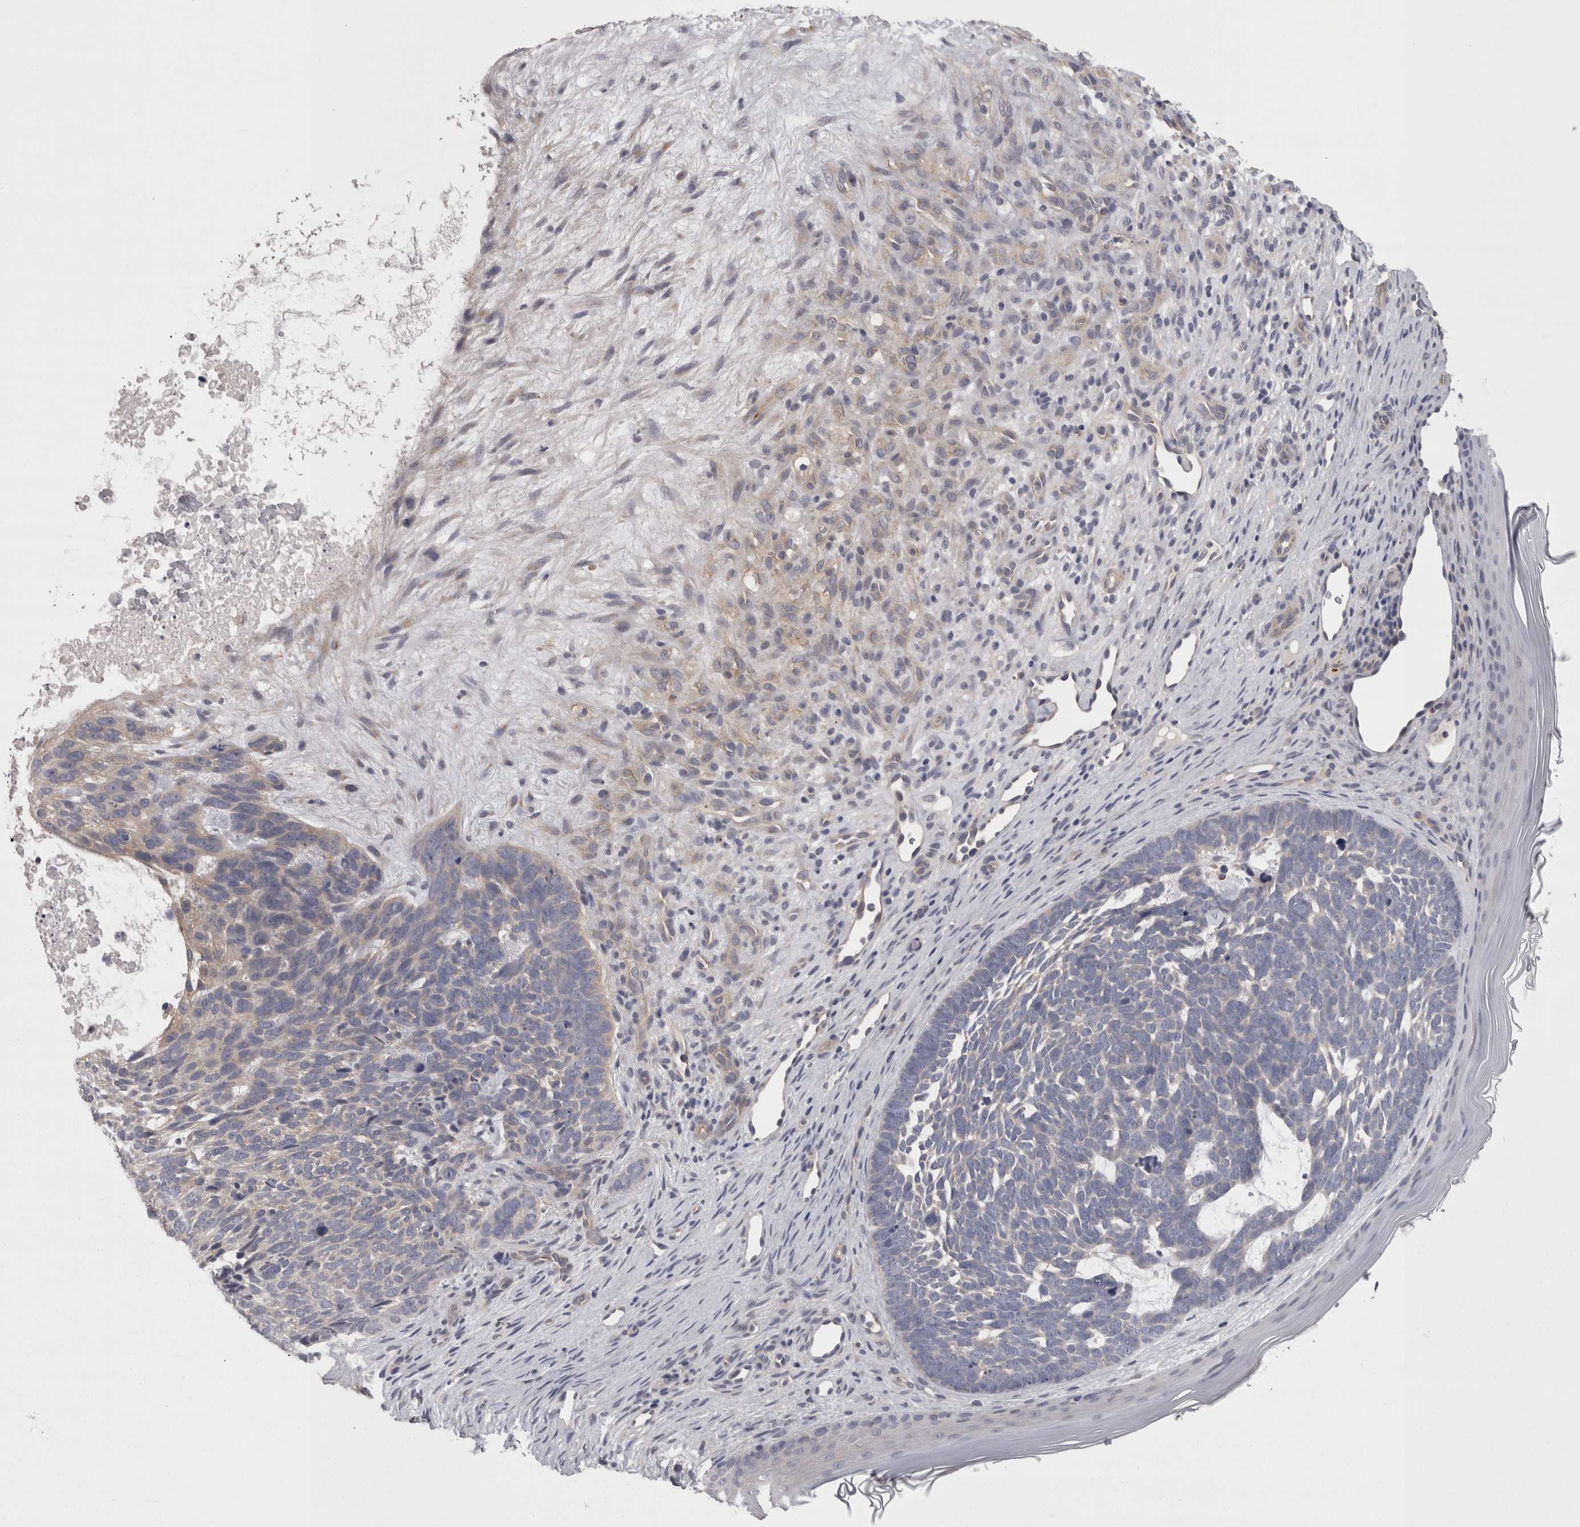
{"staining": {"intensity": "weak", "quantity": "<25%", "location": "cytoplasmic/membranous"}, "tissue": "skin cancer", "cell_type": "Tumor cells", "image_type": "cancer", "snomed": [{"axis": "morphology", "description": "Basal cell carcinoma"}, {"axis": "topography", "description": "Skin"}], "caption": "A high-resolution image shows immunohistochemistry (IHC) staining of skin cancer, which exhibits no significant positivity in tumor cells.", "gene": "LYZL6", "patient": {"sex": "female", "age": 85}}